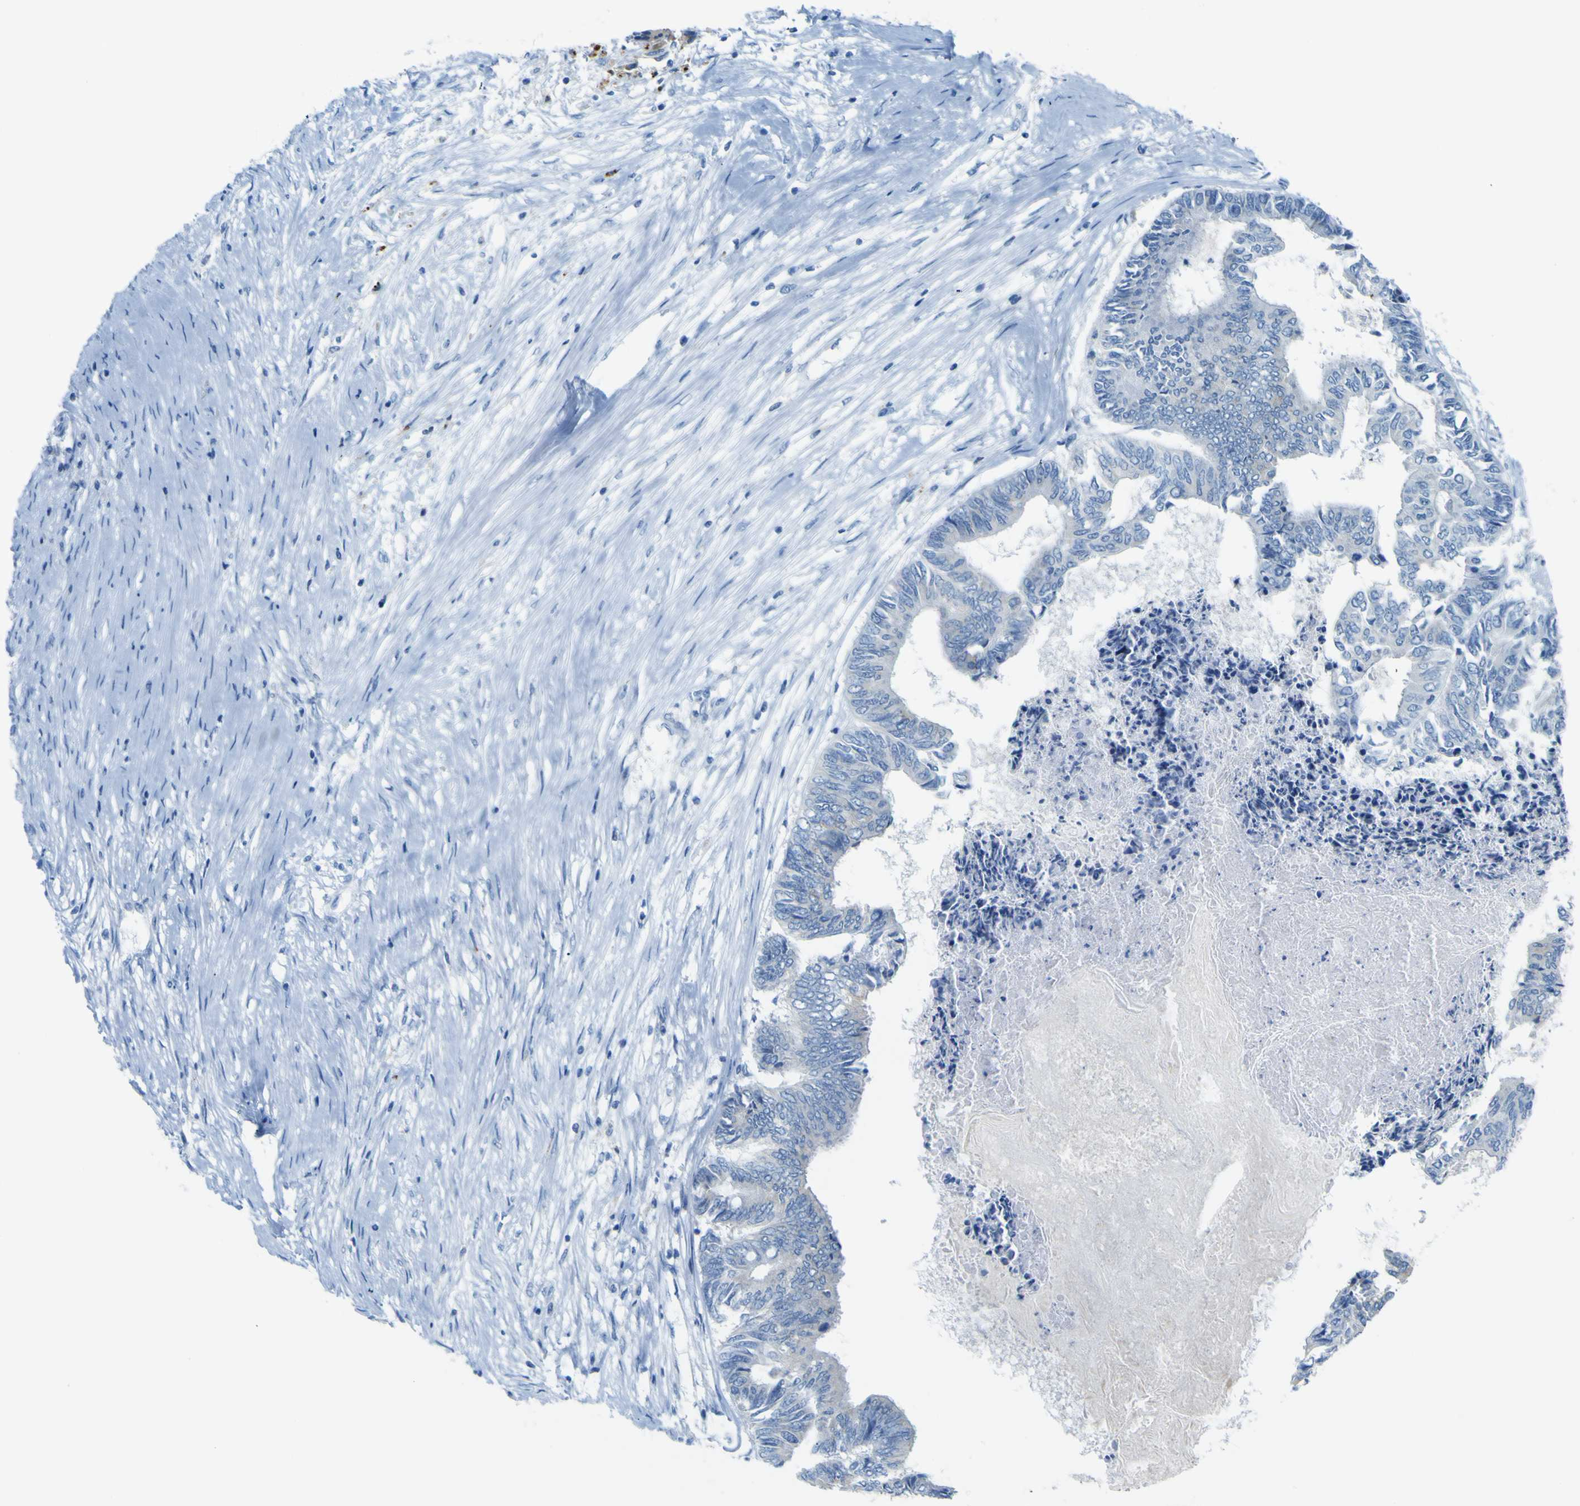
{"staining": {"intensity": "negative", "quantity": "none", "location": "none"}, "tissue": "colorectal cancer", "cell_type": "Tumor cells", "image_type": "cancer", "snomed": [{"axis": "morphology", "description": "Adenocarcinoma, NOS"}, {"axis": "topography", "description": "Rectum"}], "caption": "Tumor cells show no significant staining in colorectal adenocarcinoma.", "gene": "ACSL1", "patient": {"sex": "male", "age": 63}}